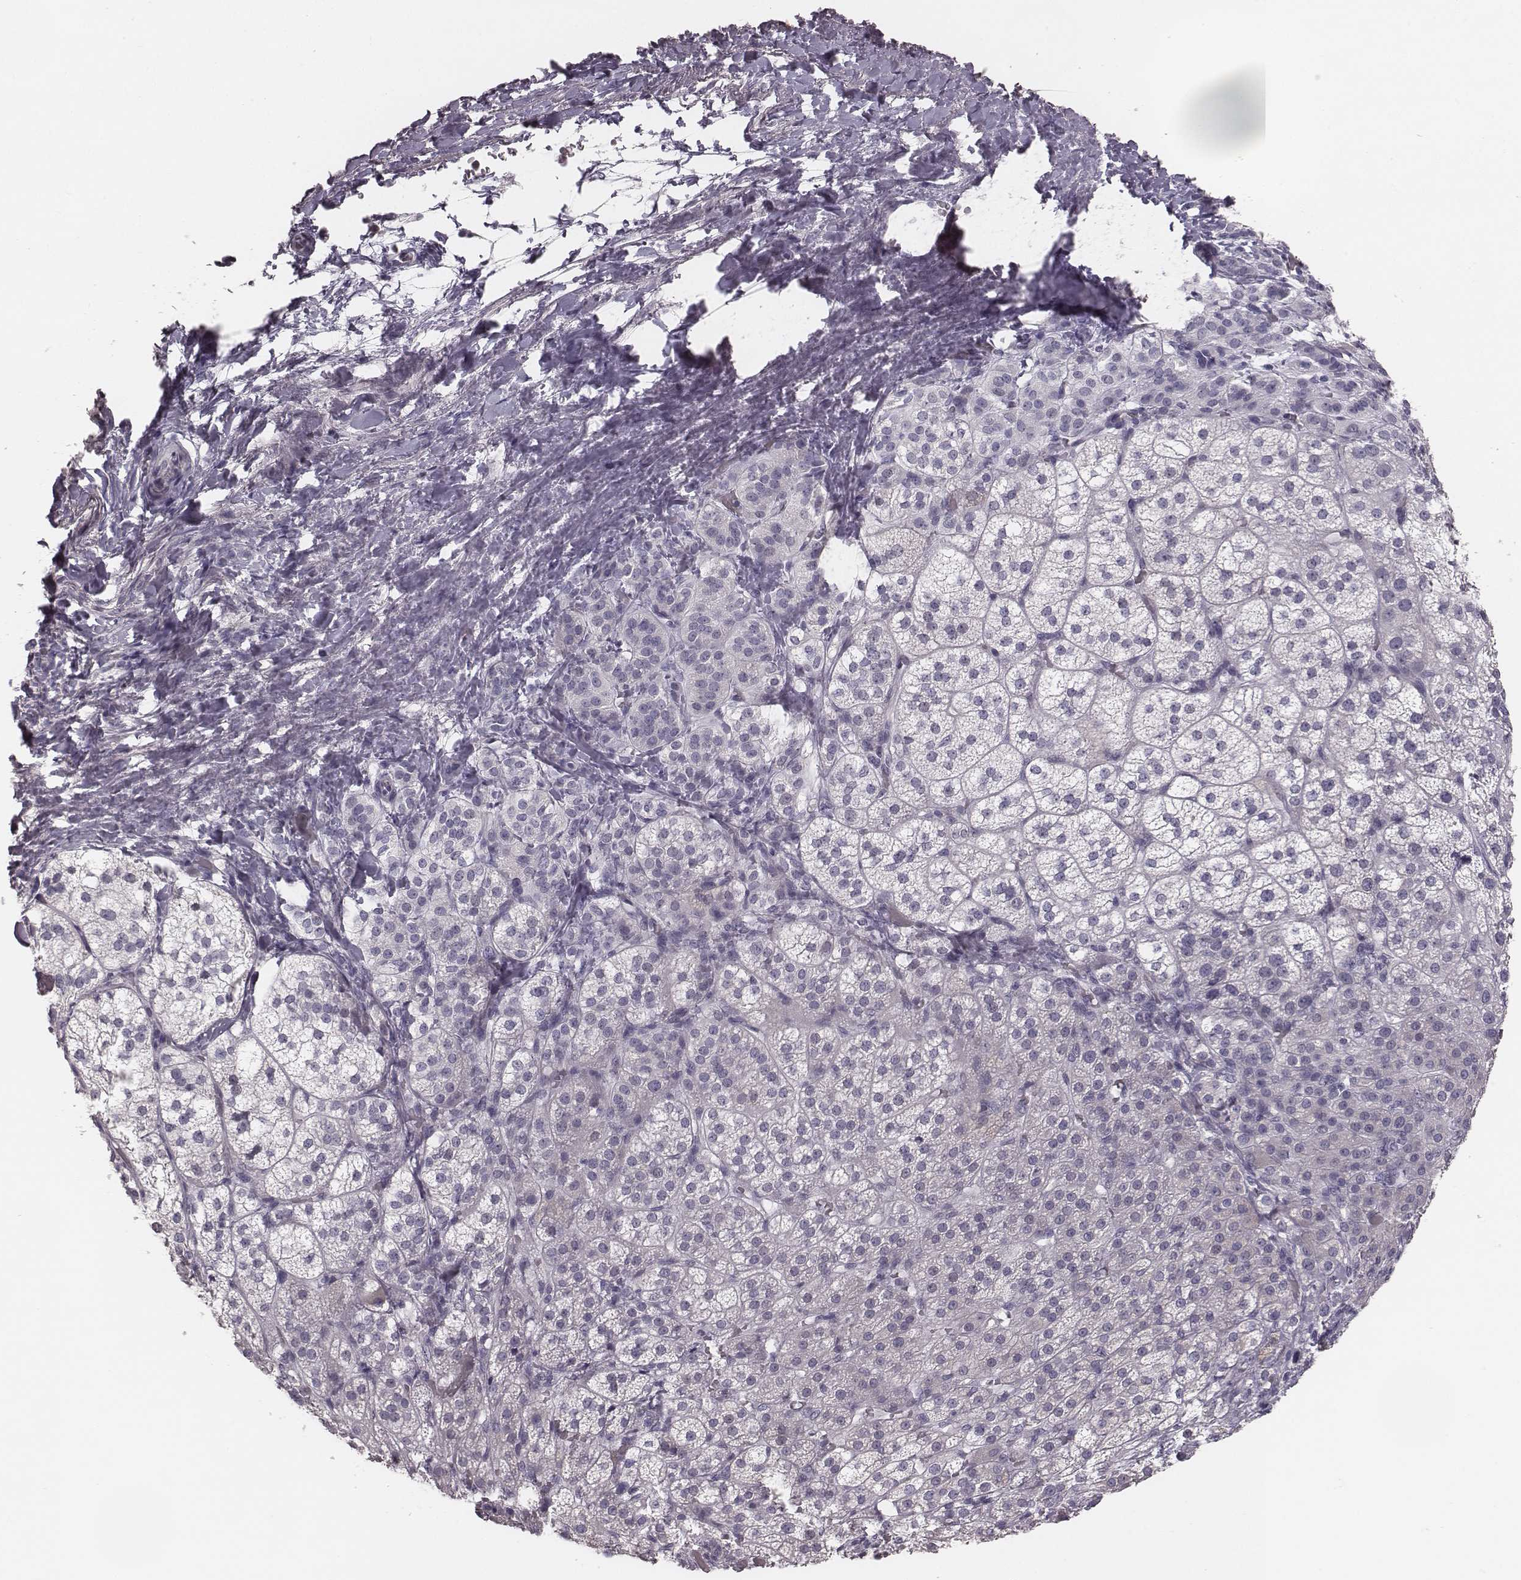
{"staining": {"intensity": "negative", "quantity": "none", "location": "none"}, "tissue": "adrenal gland", "cell_type": "Glandular cells", "image_type": "normal", "snomed": [{"axis": "morphology", "description": "Normal tissue, NOS"}, {"axis": "topography", "description": "Adrenal gland"}], "caption": "Immunohistochemical staining of benign human adrenal gland displays no significant positivity in glandular cells. The staining was performed using DAB to visualize the protein expression in brown, while the nuclei were stained in blue with hematoxylin (Magnification: 20x).", "gene": "CSHL1", "patient": {"sex": "female", "age": 60}}